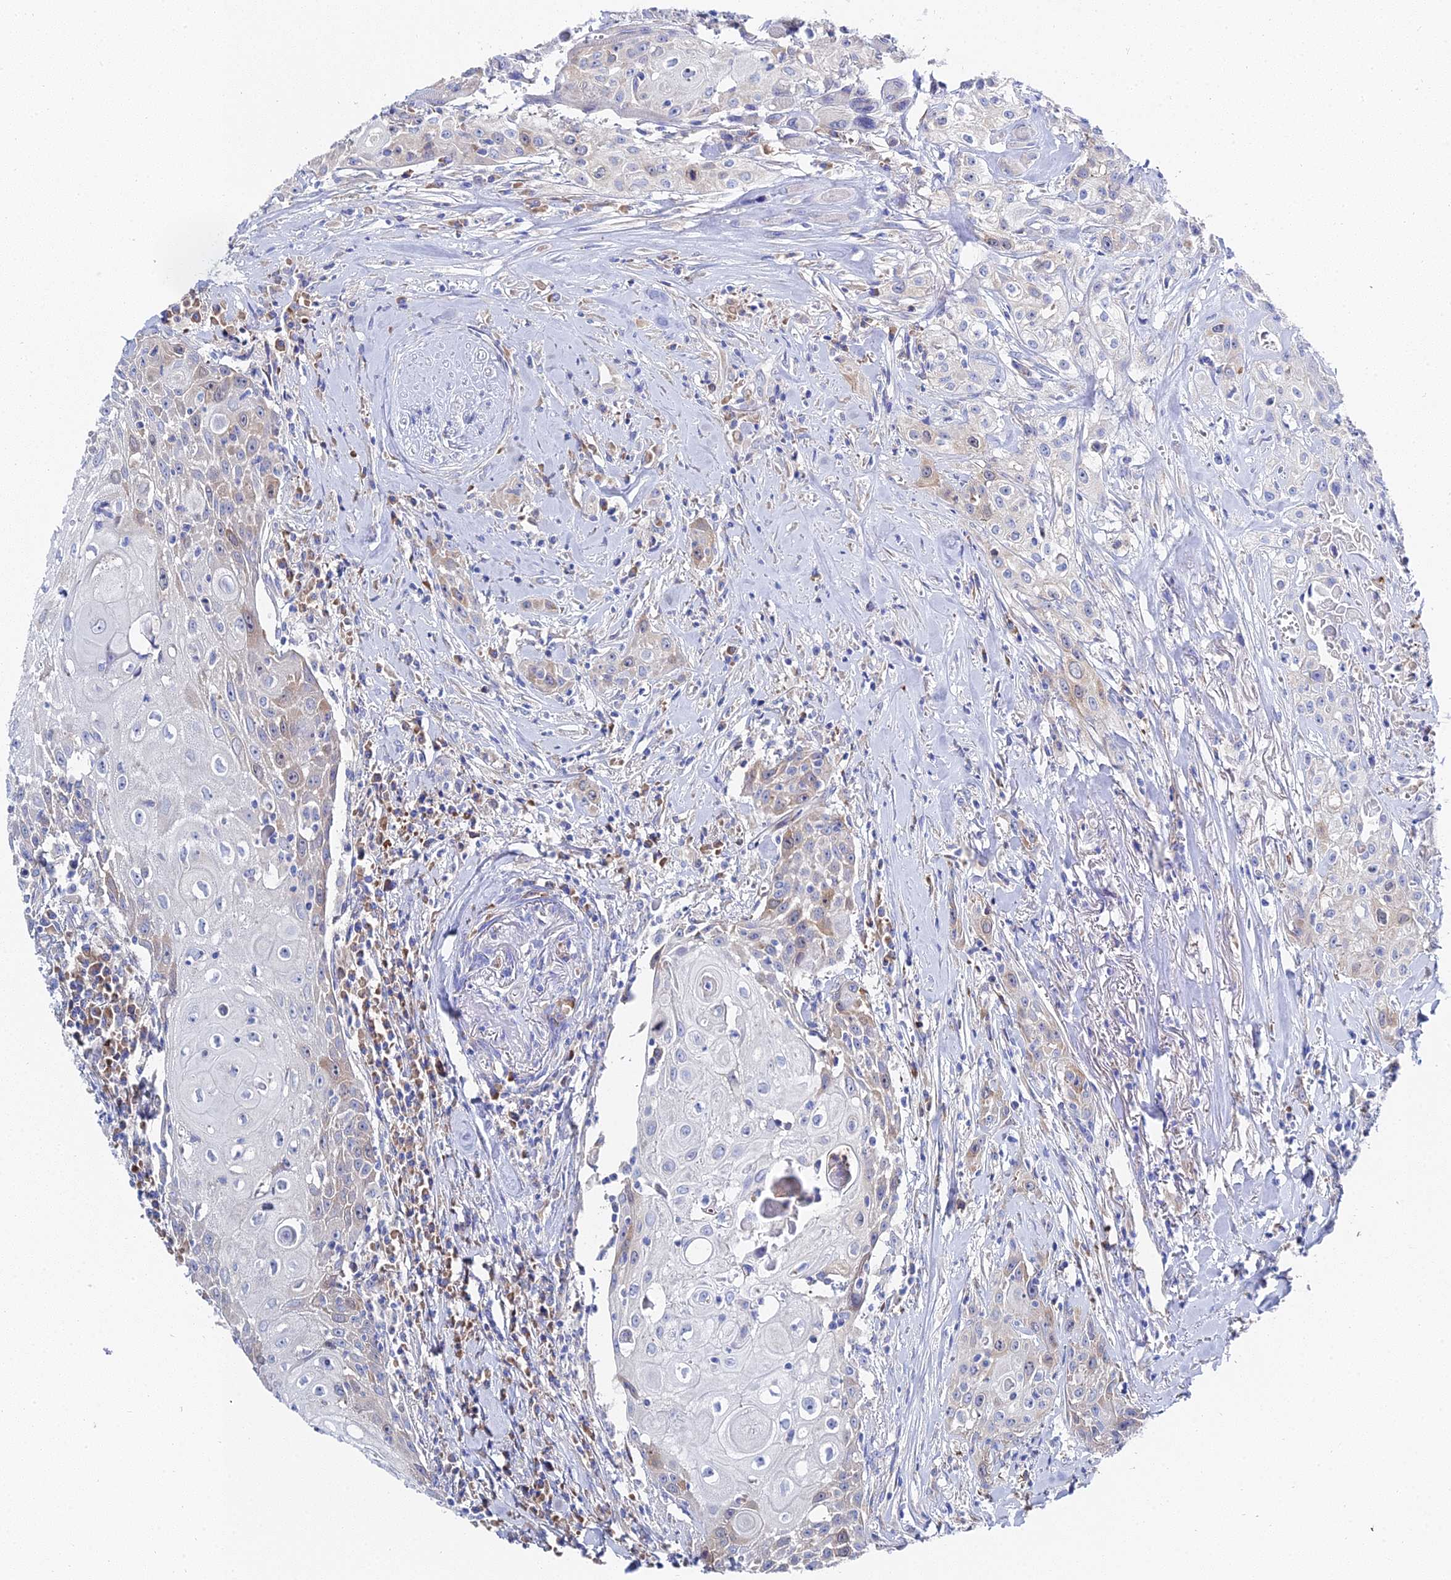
{"staining": {"intensity": "moderate", "quantity": "<25%", "location": "cytoplasmic/membranous"}, "tissue": "head and neck cancer", "cell_type": "Tumor cells", "image_type": "cancer", "snomed": [{"axis": "morphology", "description": "Squamous cell carcinoma, NOS"}, {"axis": "topography", "description": "Oral tissue"}, {"axis": "topography", "description": "Head-Neck"}], "caption": "Protein expression analysis of squamous cell carcinoma (head and neck) displays moderate cytoplasmic/membranous expression in approximately <25% of tumor cells.", "gene": "PTTG1", "patient": {"sex": "female", "age": 82}}